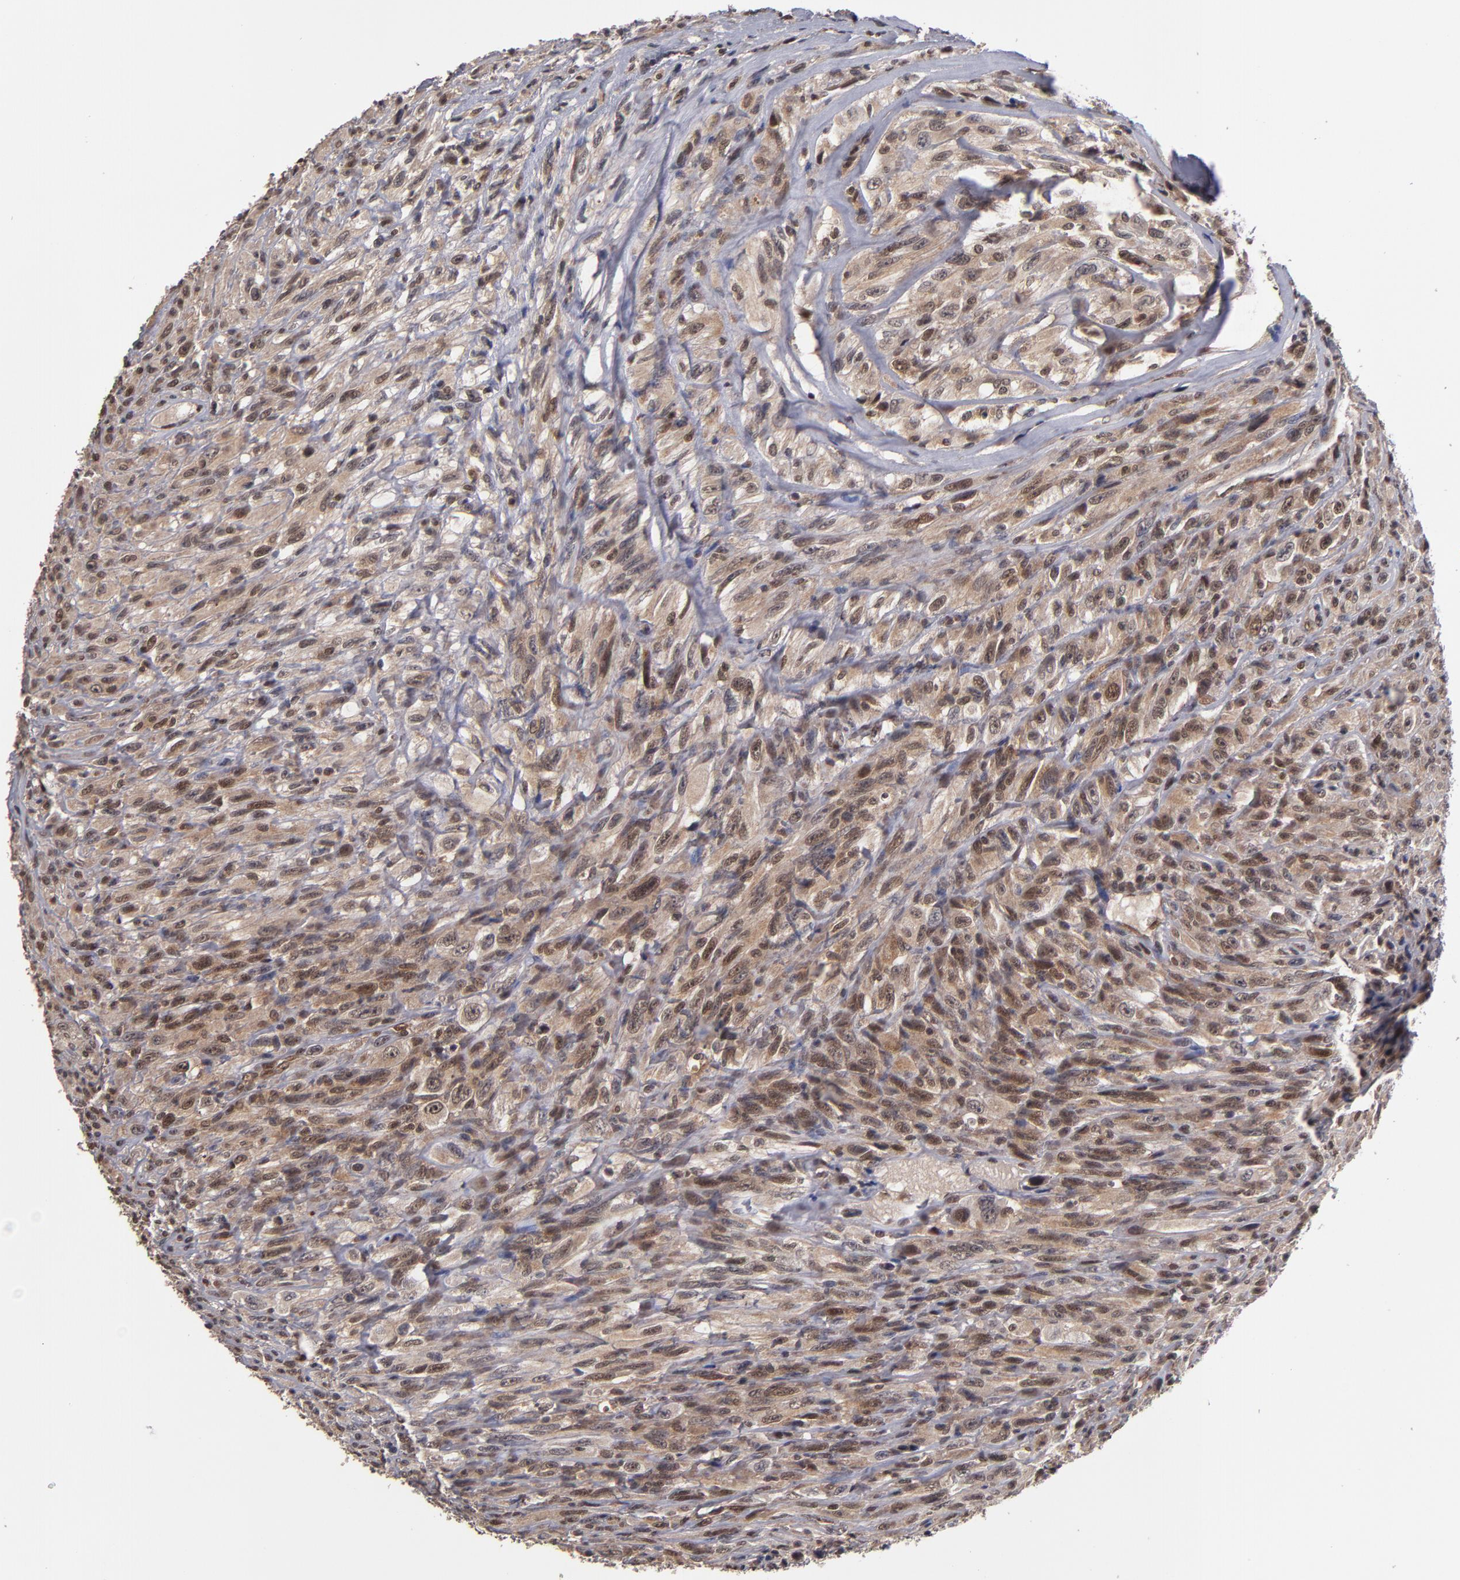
{"staining": {"intensity": "moderate", "quantity": "25%-75%", "location": "cytoplasmic/membranous,nuclear"}, "tissue": "glioma", "cell_type": "Tumor cells", "image_type": "cancer", "snomed": [{"axis": "morphology", "description": "Glioma, malignant, High grade"}, {"axis": "topography", "description": "Brain"}], "caption": "Immunohistochemistry (IHC) of glioma exhibits medium levels of moderate cytoplasmic/membranous and nuclear positivity in about 25%-75% of tumor cells.", "gene": "CUL5", "patient": {"sex": "male", "age": 48}}